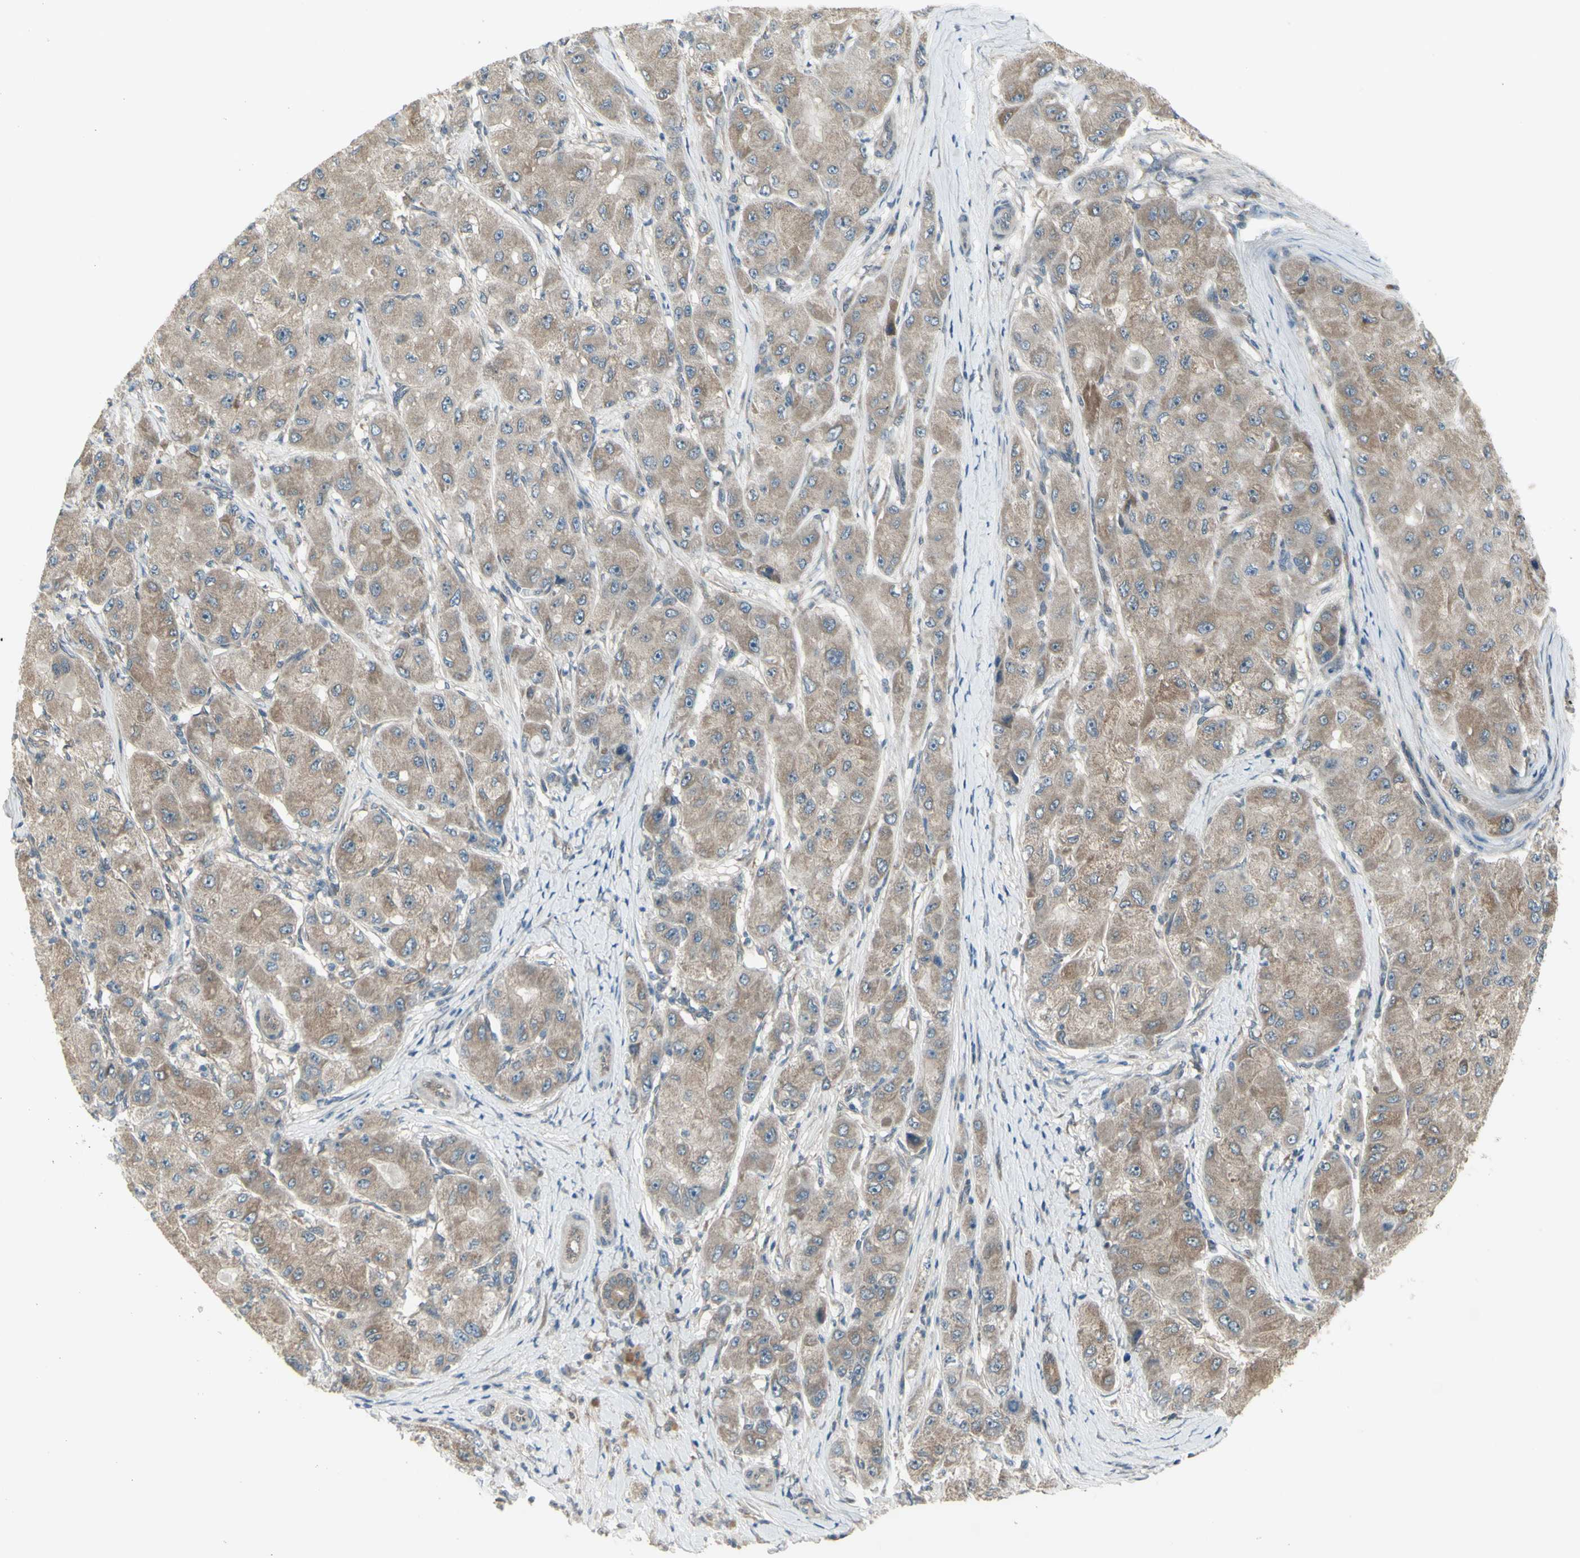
{"staining": {"intensity": "moderate", "quantity": ">75%", "location": "cytoplasmic/membranous"}, "tissue": "liver cancer", "cell_type": "Tumor cells", "image_type": "cancer", "snomed": [{"axis": "morphology", "description": "Carcinoma, Hepatocellular, NOS"}, {"axis": "topography", "description": "Liver"}], "caption": "Immunohistochemistry micrograph of neoplastic tissue: human liver hepatocellular carcinoma stained using IHC exhibits medium levels of moderate protein expression localized specifically in the cytoplasmic/membranous of tumor cells, appearing as a cytoplasmic/membranous brown color.", "gene": "NAXD", "patient": {"sex": "male", "age": 80}}